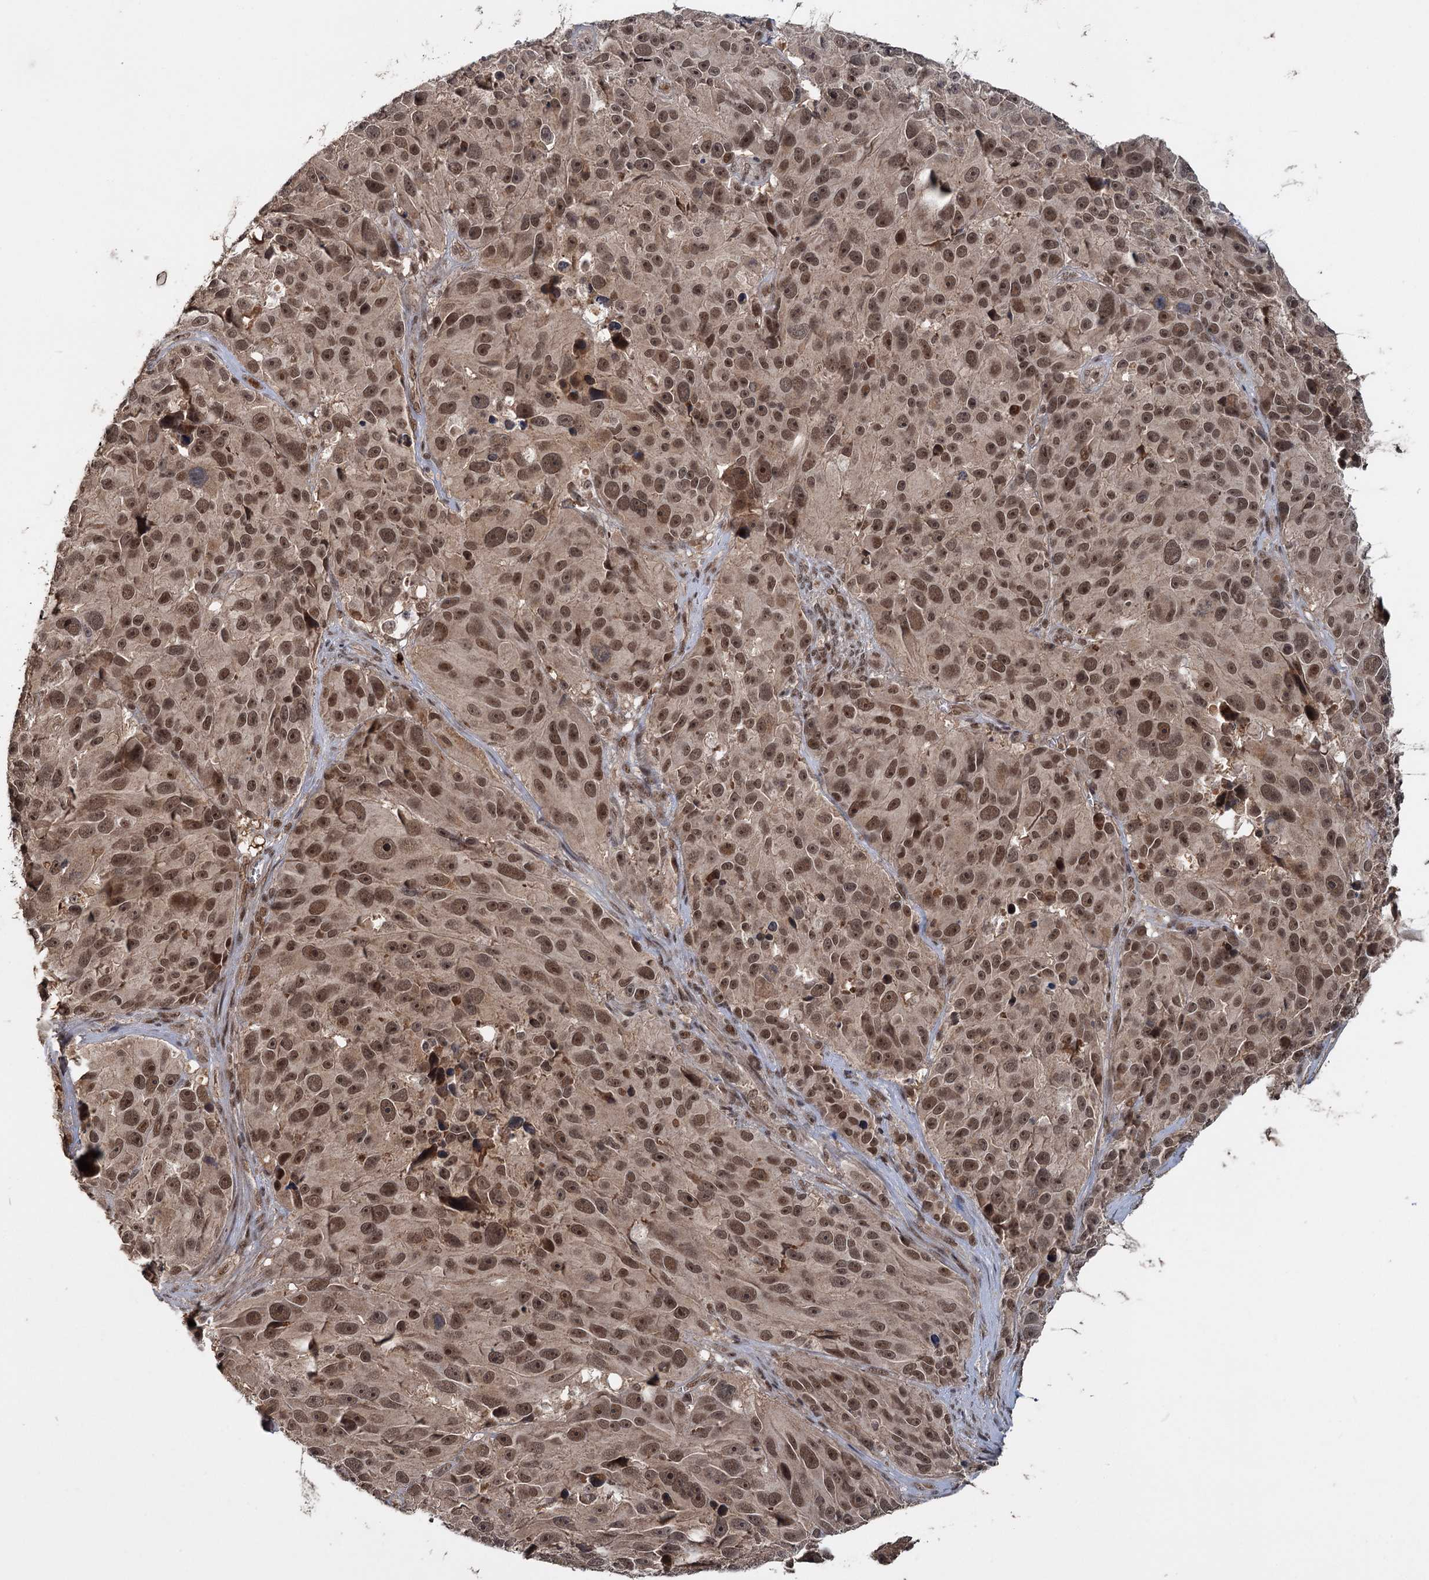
{"staining": {"intensity": "moderate", "quantity": ">75%", "location": "nuclear"}, "tissue": "melanoma", "cell_type": "Tumor cells", "image_type": "cancer", "snomed": [{"axis": "morphology", "description": "Malignant melanoma, NOS"}, {"axis": "topography", "description": "Skin"}], "caption": "A high-resolution photomicrograph shows IHC staining of malignant melanoma, which reveals moderate nuclear expression in approximately >75% of tumor cells.", "gene": "KANSL2", "patient": {"sex": "male", "age": 84}}